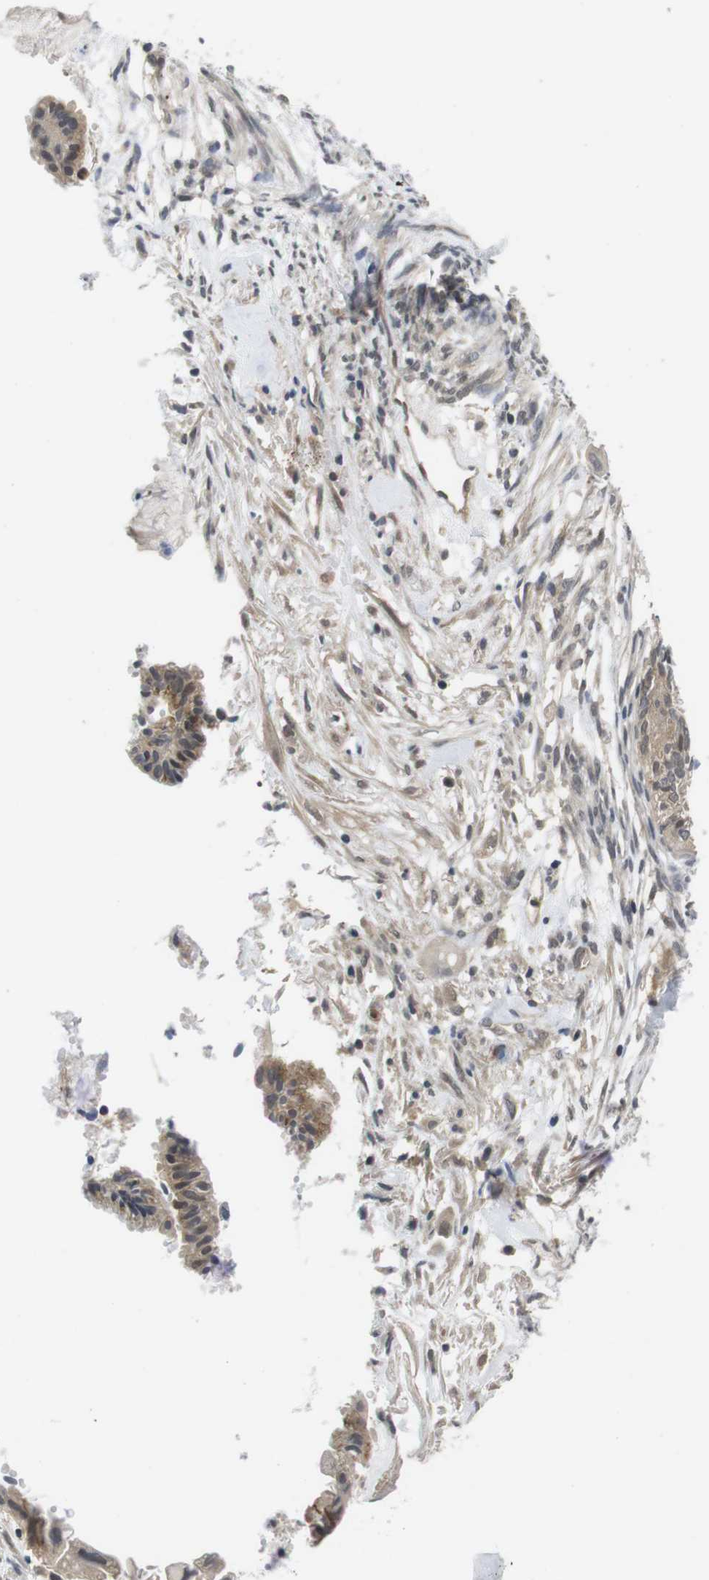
{"staining": {"intensity": "weak", "quantity": "<25%", "location": "cytoplasmic/membranous"}, "tissue": "cervical cancer", "cell_type": "Tumor cells", "image_type": "cancer", "snomed": [{"axis": "morphology", "description": "Normal tissue, NOS"}, {"axis": "morphology", "description": "Adenocarcinoma, NOS"}, {"axis": "topography", "description": "Cervix"}, {"axis": "topography", "description": "Endometrium"}], "caption": "Immunohistochemistry (IHC) micrograph of human cervical adenocarcinoma stained for a protein (brown), which shows no expression in tumor cells. Brightfield microscopy of immunohistochemistry (IHC) stained with DAB (3,3'-diaminobenzidine) (brown) and hematoxylin (blue), captured at high magnification.", "gene": "FADD", "patient": {"sex": "female", "age": 86}}